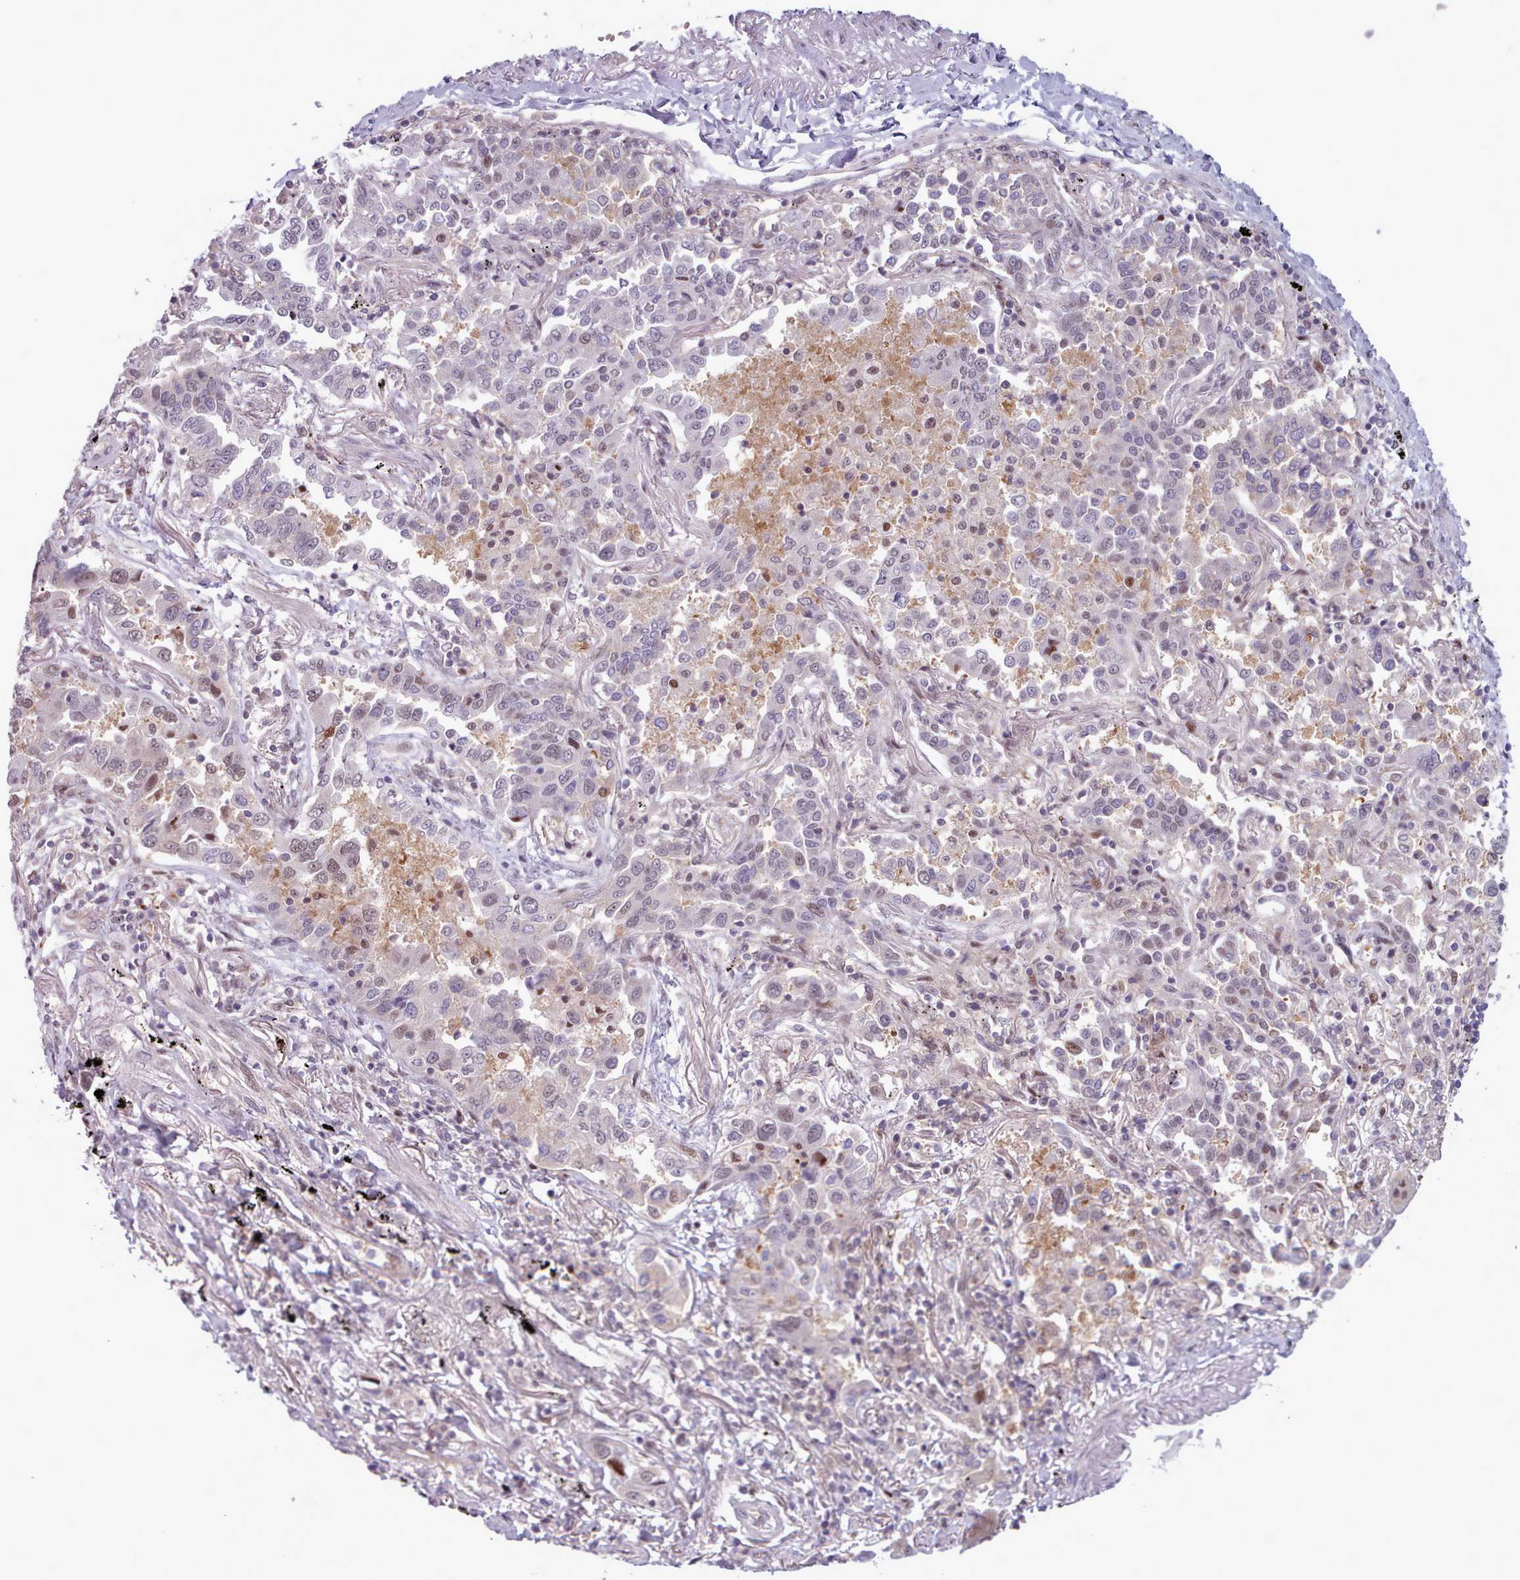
{"staining": {"intensity": "negative", "quantity": "none", "location": "none"}, "tissue": "lung cancer", "cell_type": "Tumor cells", "image_type": "cancer", "snomed": [{"axis": "morphology", "description": "Adenocarcinoma, NOS"}, {"axis": "topography", "description": "Lung"}], "caption": "Immunohistochemistry image of neoplastic tissue: lung adenocarcinoma stained with DAB (3,3'-diaminobenzidine) demonstrates no significant protein expression in tumor cells.", "gene": "KBTBD7", "patient": {"sex": "male", "age": 67}}